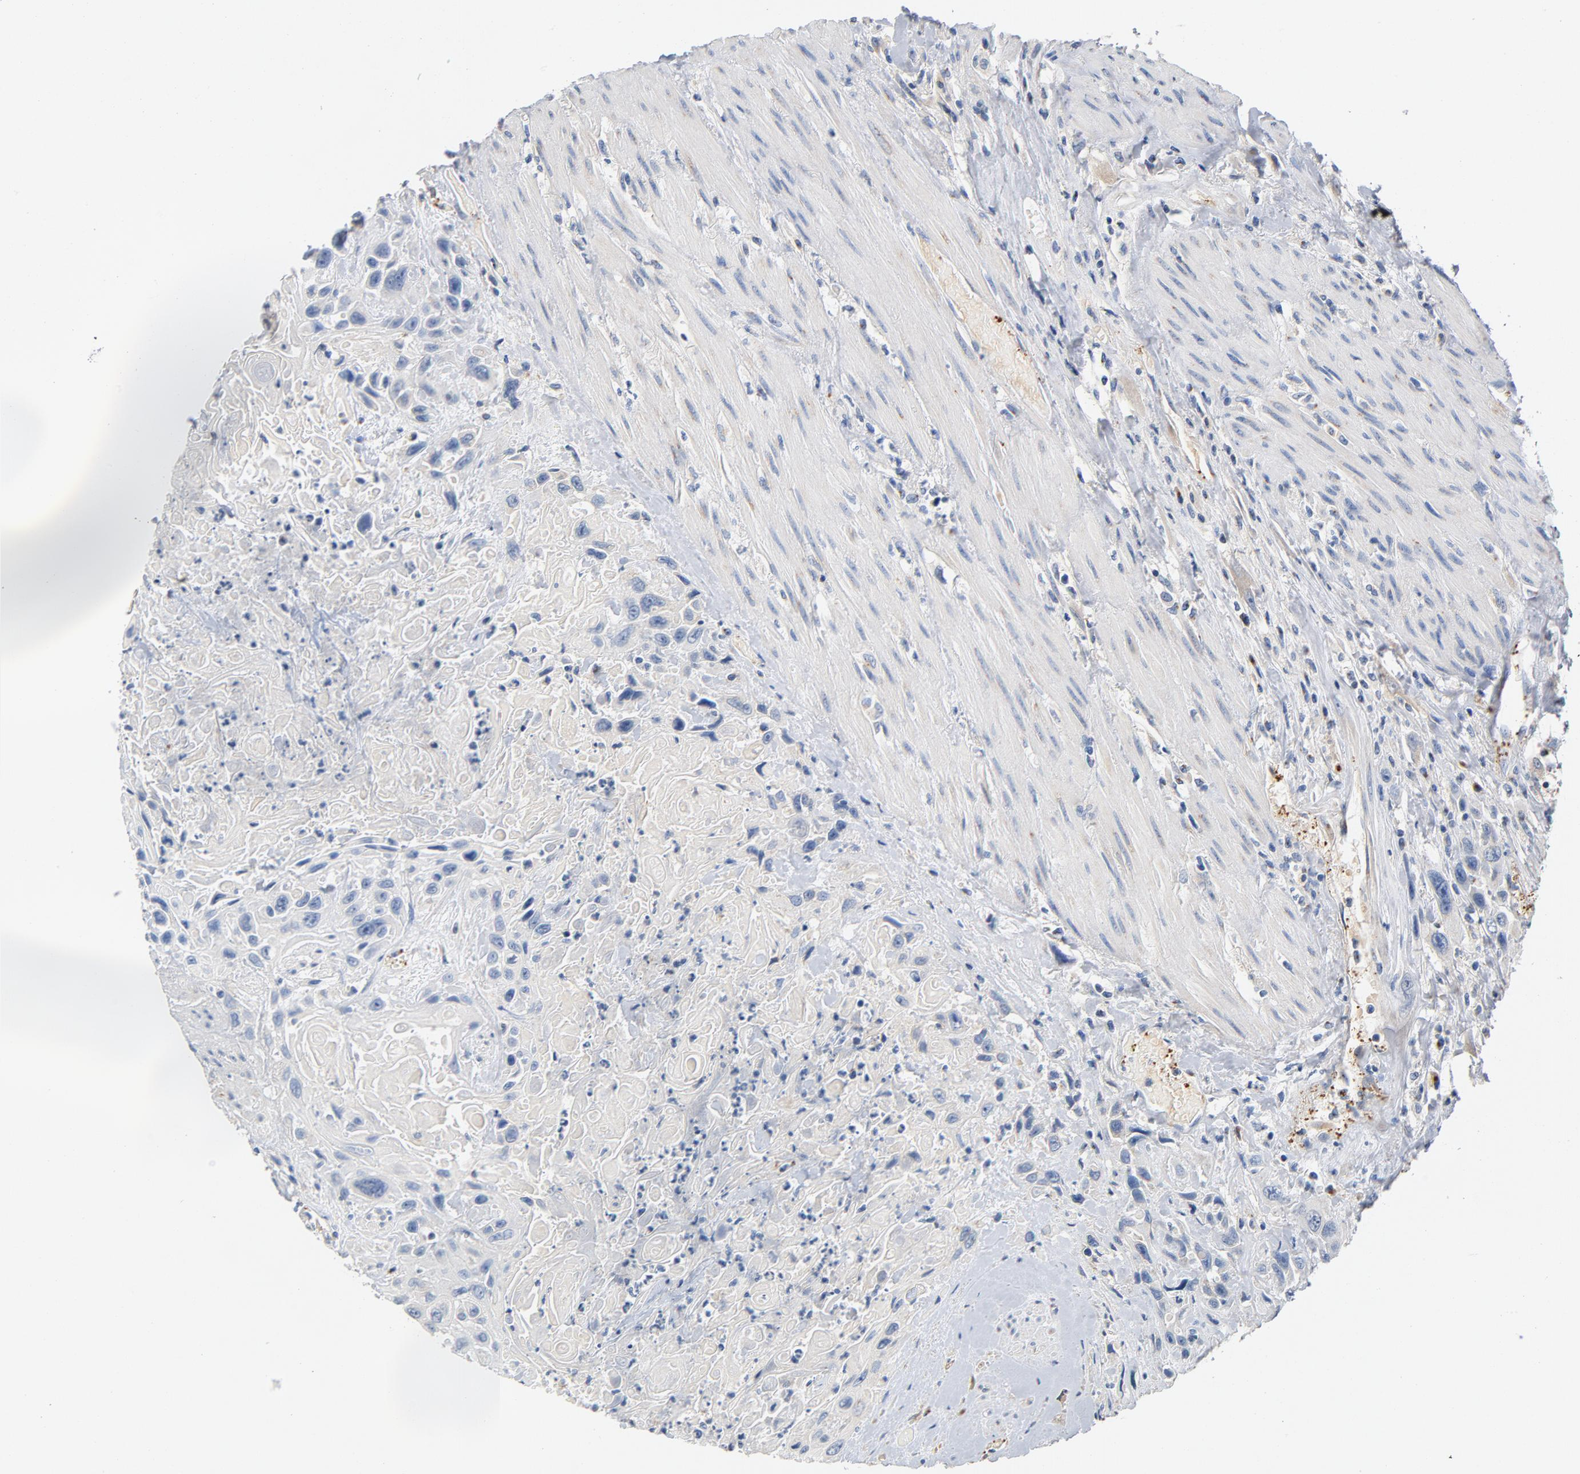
{"staining": {"intensity": "negative", "quantity": "none", "location": "none"}, "tissue": "urothelial cancer", "cell_type": "Tumor cells", "image_type": "cancer", "snomed": [{"axis": "morphology", "description": "Urothelial carcinoma, High grade"}, {"axis": "topography", "description": "Urinary bladder"}], "caption": "Immunohistochemistry micrograph of neoplastic tissue: human high-grade urothelial carcinoma stained with DAB (3,3'-diaminobenzidine) exhibits no significant protein expression in tumor cells.", "gene": "LMAN2", "patient": {"sex": "female", "age": 84}}